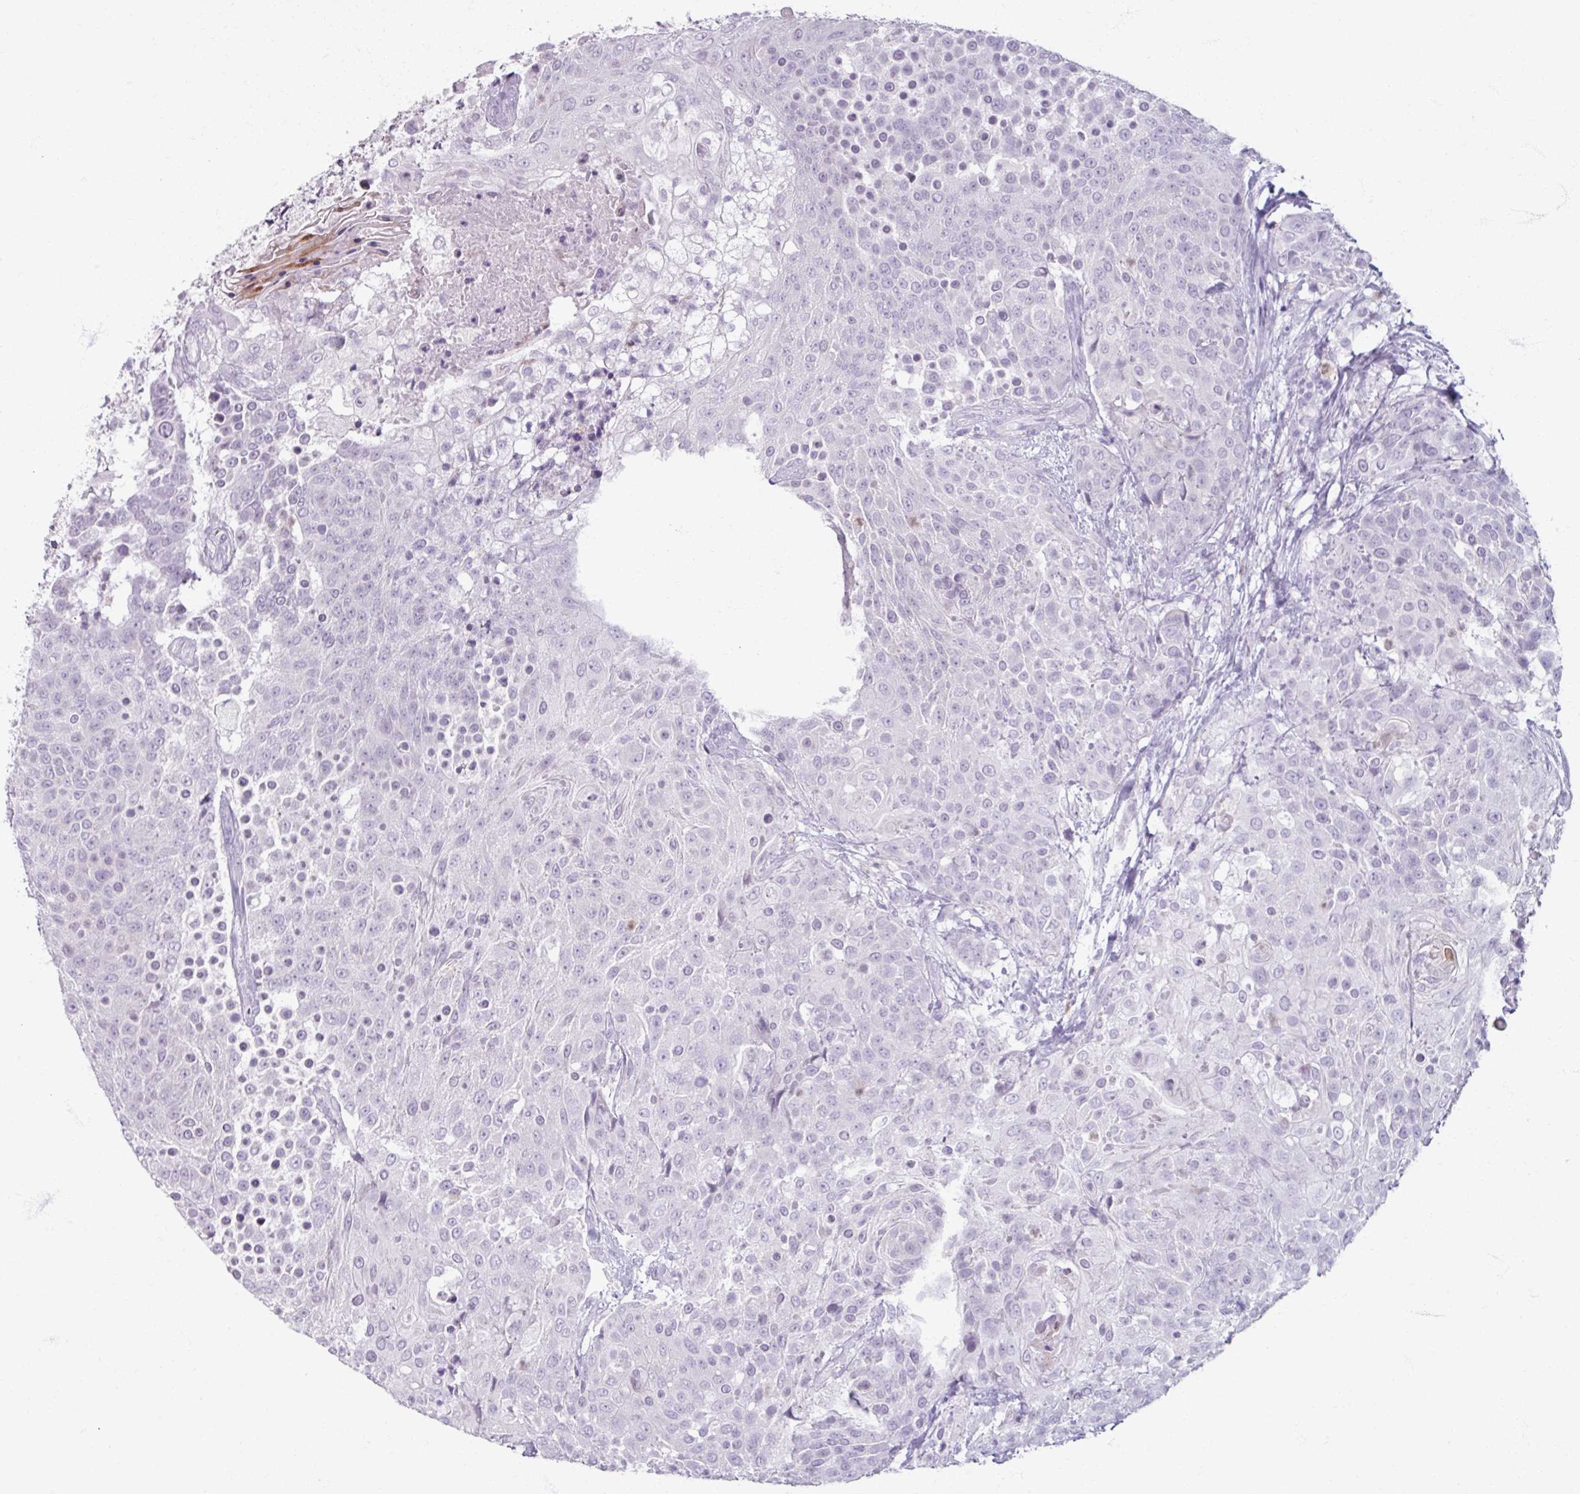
{"staining": {"intensity": "negative", "quantity": "none", "location": "none"}, "tissue": "urothelial cancer", "cell_type": "Tumor cells", "image_type": "cancer", "snomed": [{"axis": "morphology", "description": "Urothelial carcinoma, High grade"}, {"axis": "topography", "description": "Urinary bladder"}], "caption": "Immunohistochemical staining of human urothelial cancer reveals no significant staining in tumor cells.", "gene": "ARG1", "patient": {"sex": "female", "age": 63}}